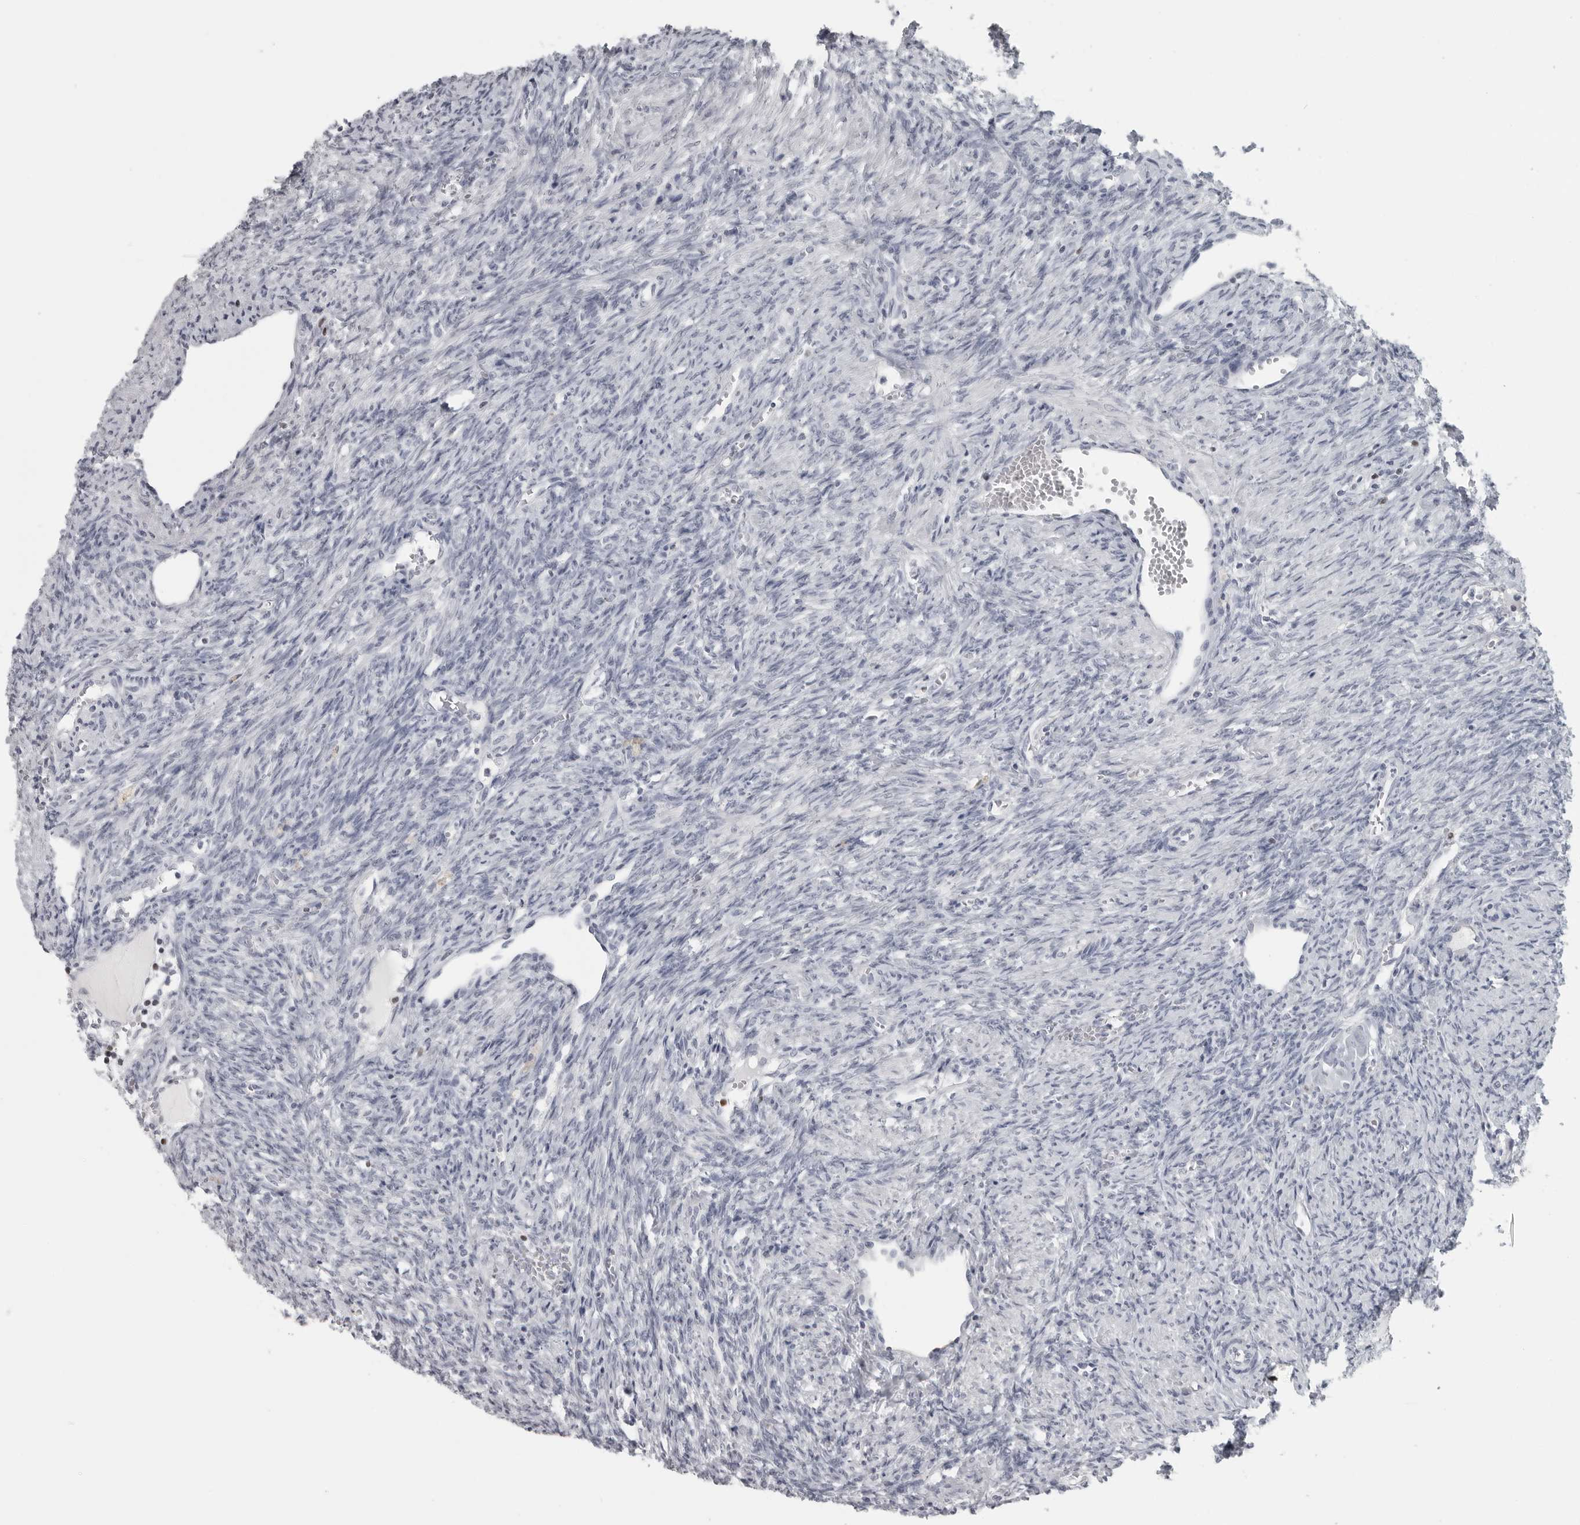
{"staining": {"intensity": "moderate", "quantity": ">75%", "location": "nuclear"}, "tissue": "ovary", "cell_type": "Follicle cells", "image_type": "normal", "snomed": [{"axis": "morphology", "description": "Normal tissue, NOS"}, {"axis": "topography", "description": "Ovary"}], "caption": "The histopathology image exhibits staining of unremarkable ovary, revealing moderate nuclear protein expression (brown color) within follicle cells.", "gene": "SATB2", "patient": {"sex": "female", "age": 41}}